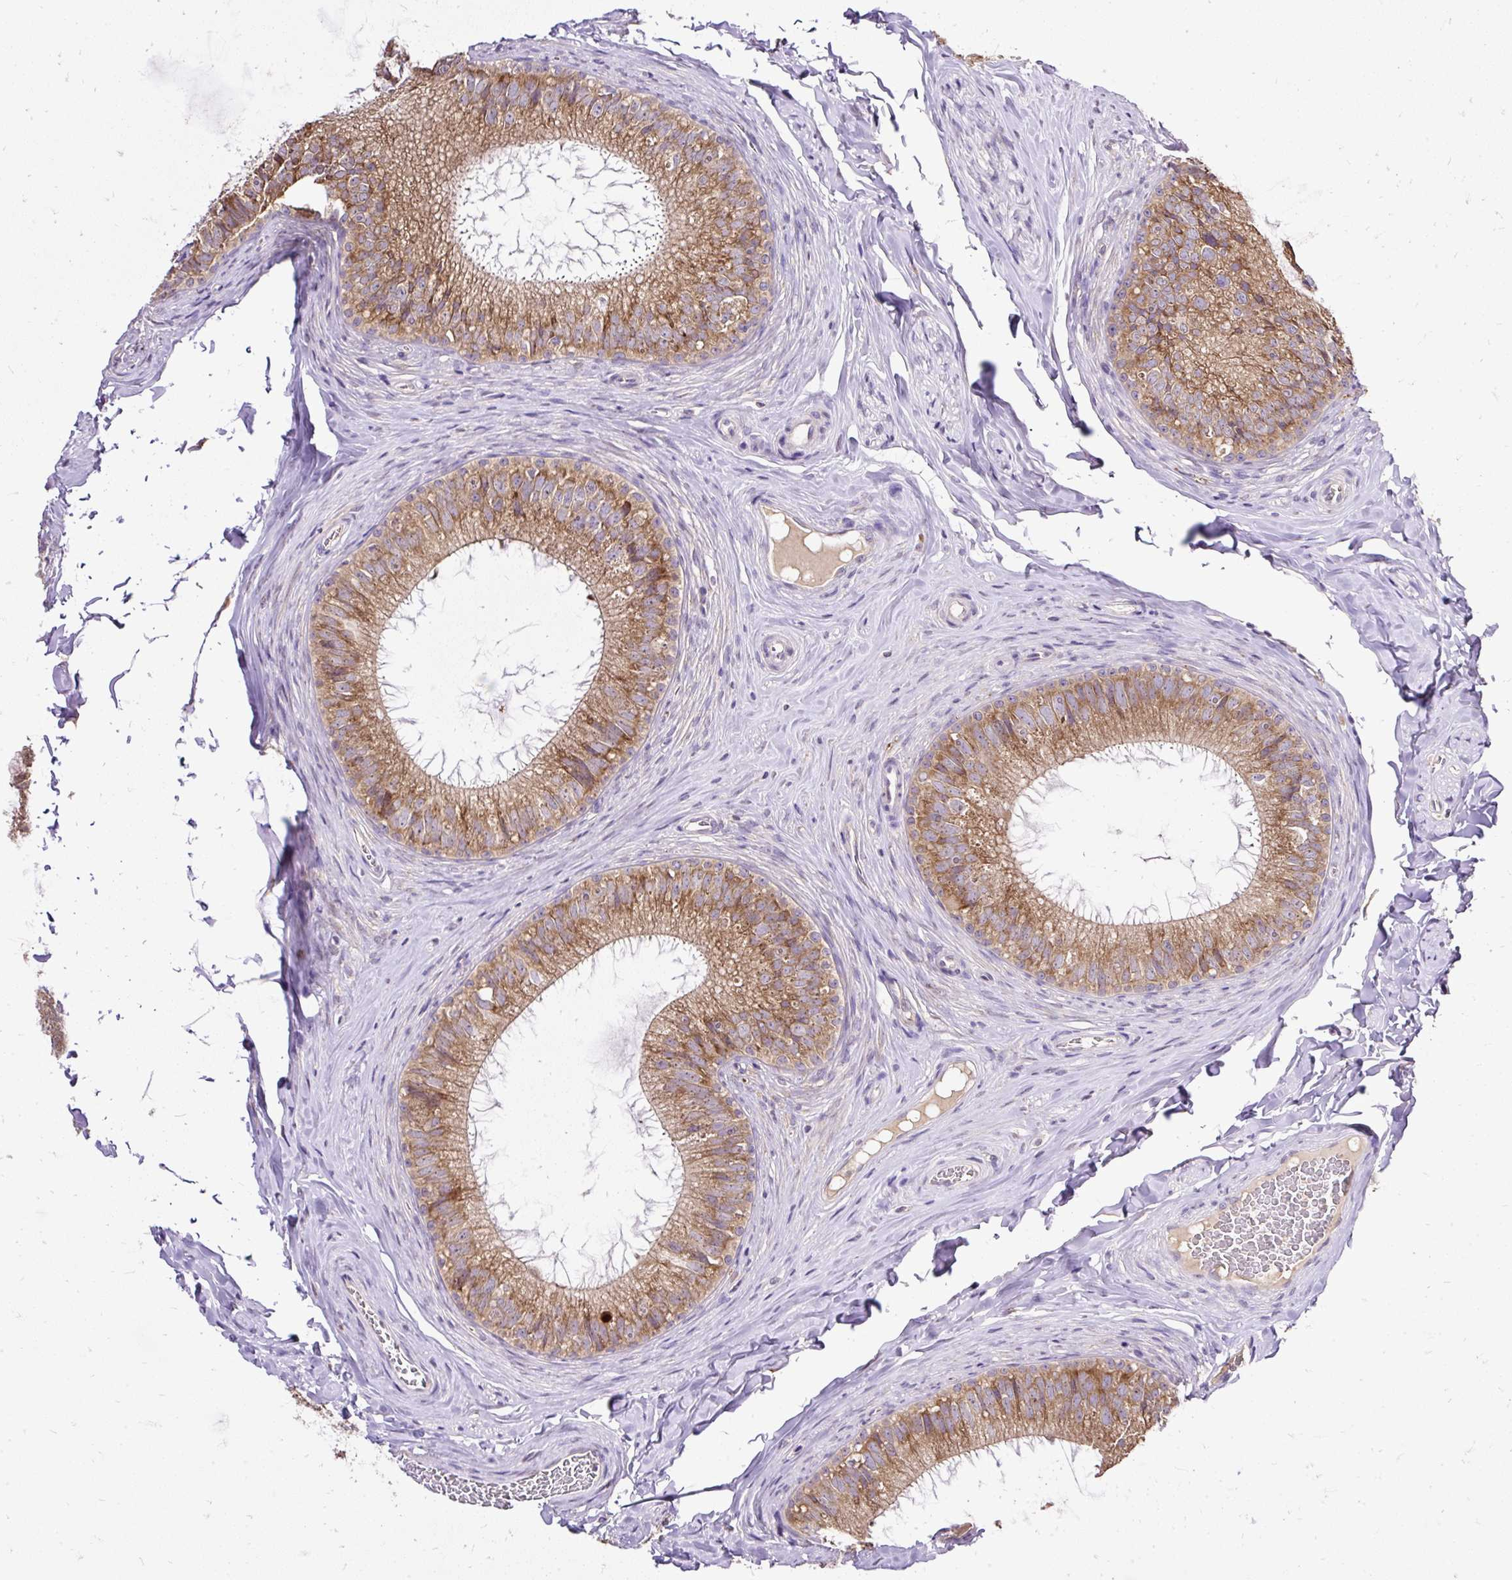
{"staining": {"intensity": "moderate", "quantity": ">75%", "location": "cytoplasmic/membranous"}, "tissue": "epididymis", "cell_type": "Glandular cells", "image_type": "normal", "snomed": [{"axis": "morphology", "description": "Normal tissue, NOS"}, {"axis": "topography", "description": "Epididymis"}], "caption": "Approximately >75% of glandular cells in normal human epididymis demonstrate moderate cytoplasmic/membranous protein staining as visualized by brown immunohistochemical staining.", "gene": "SEC63", "patient": {"sex": "male", "age": 34}}